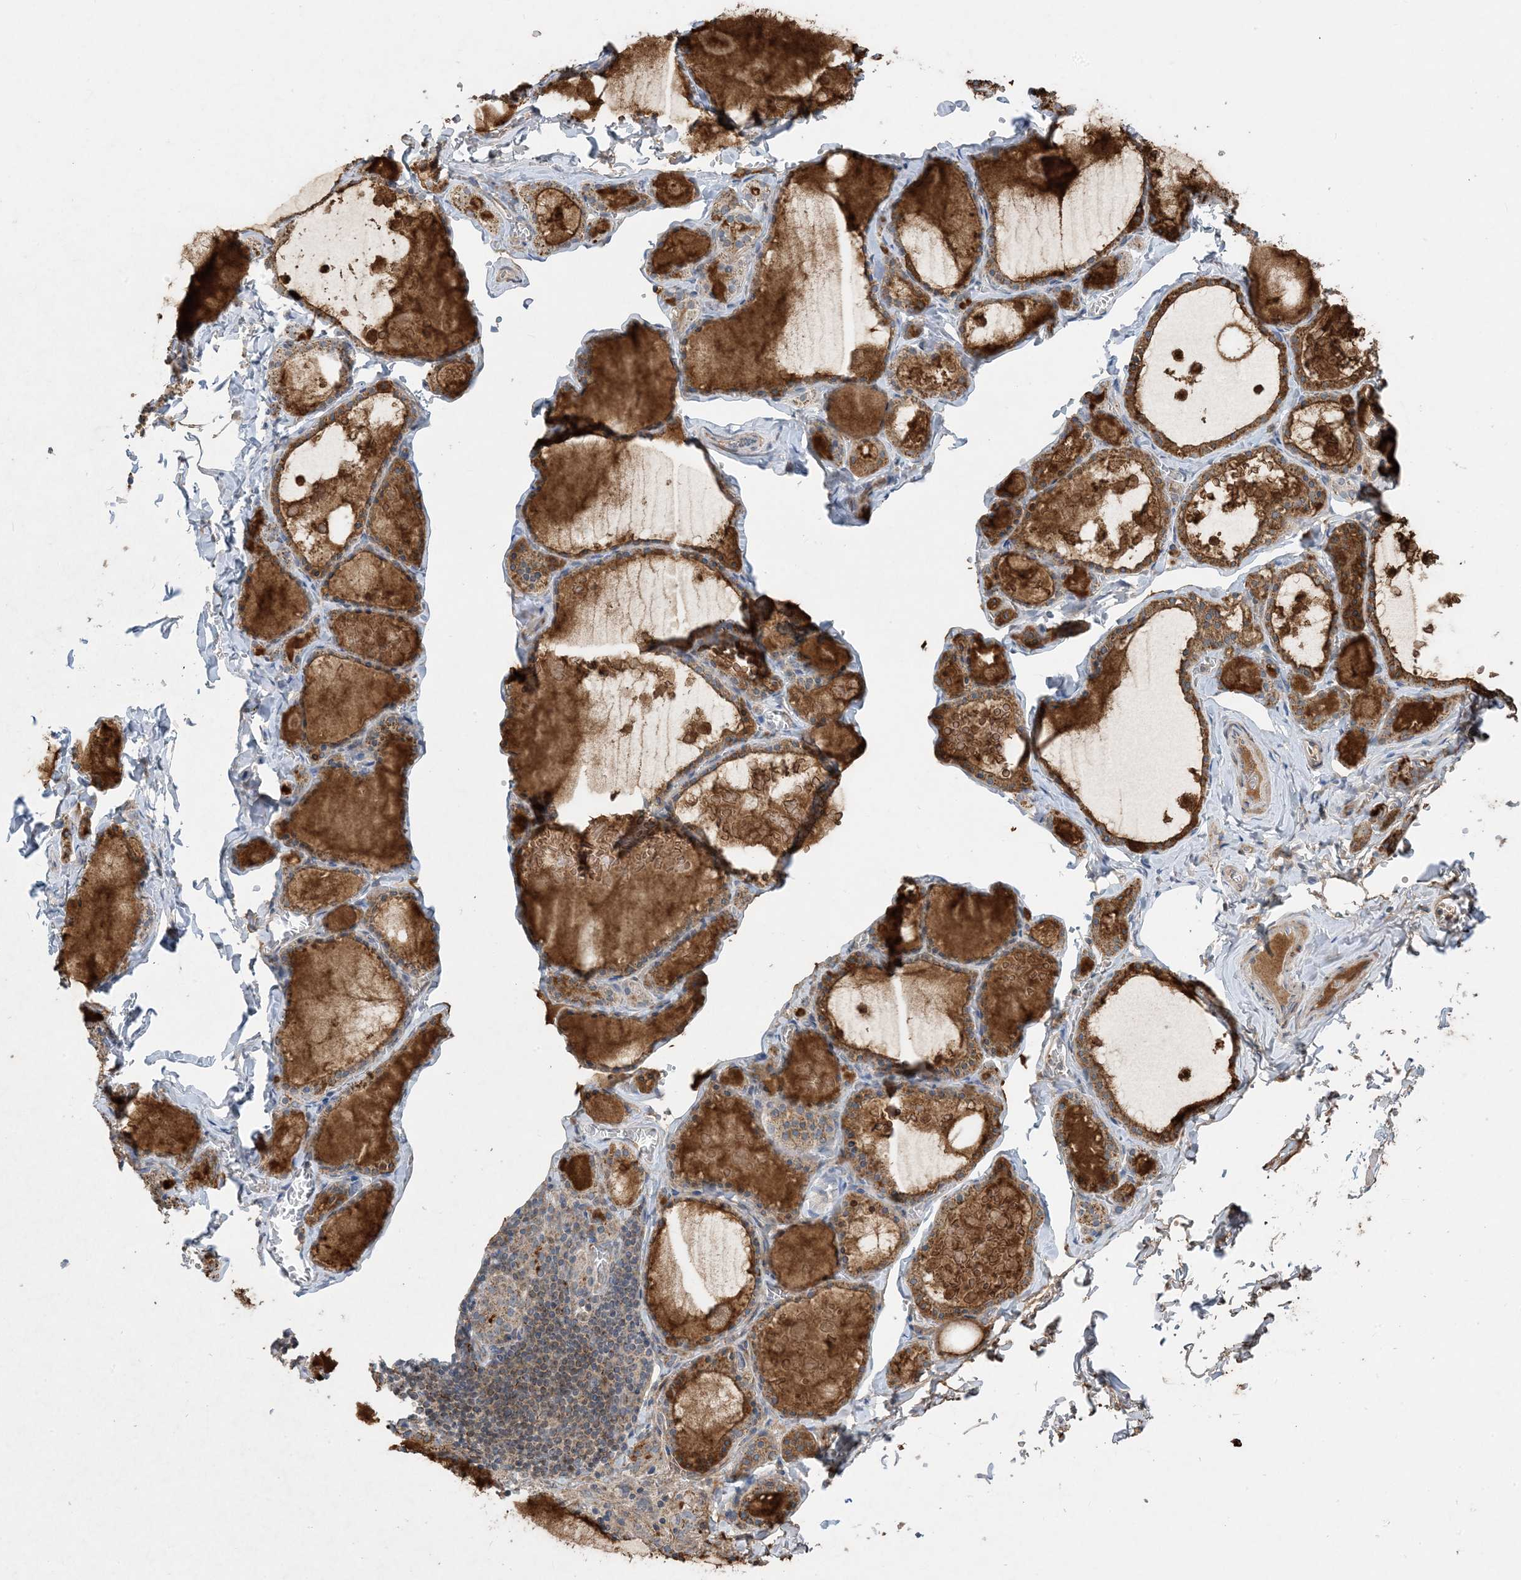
{"staining": {"intensity": "moderate", "quantity": ">75%", "location": "cytoplasmic/membranous"}, "tissue": "thyroid gland", "cell_type": "Glandular cells", "image_type": "normal", "snomed": [{"axis": "morphology", "description": "Normal tissue, NOS"}, {"axis": "topography", "description": "Thyroid gland"}], "caption": "A brown stain labels moderate cytoplasmic/membranous expression of a protein in glandular cells of unremarkable thyroid gland.", "gene": "ECHDC1", "patient": {"sex": "male", "age": 56}}